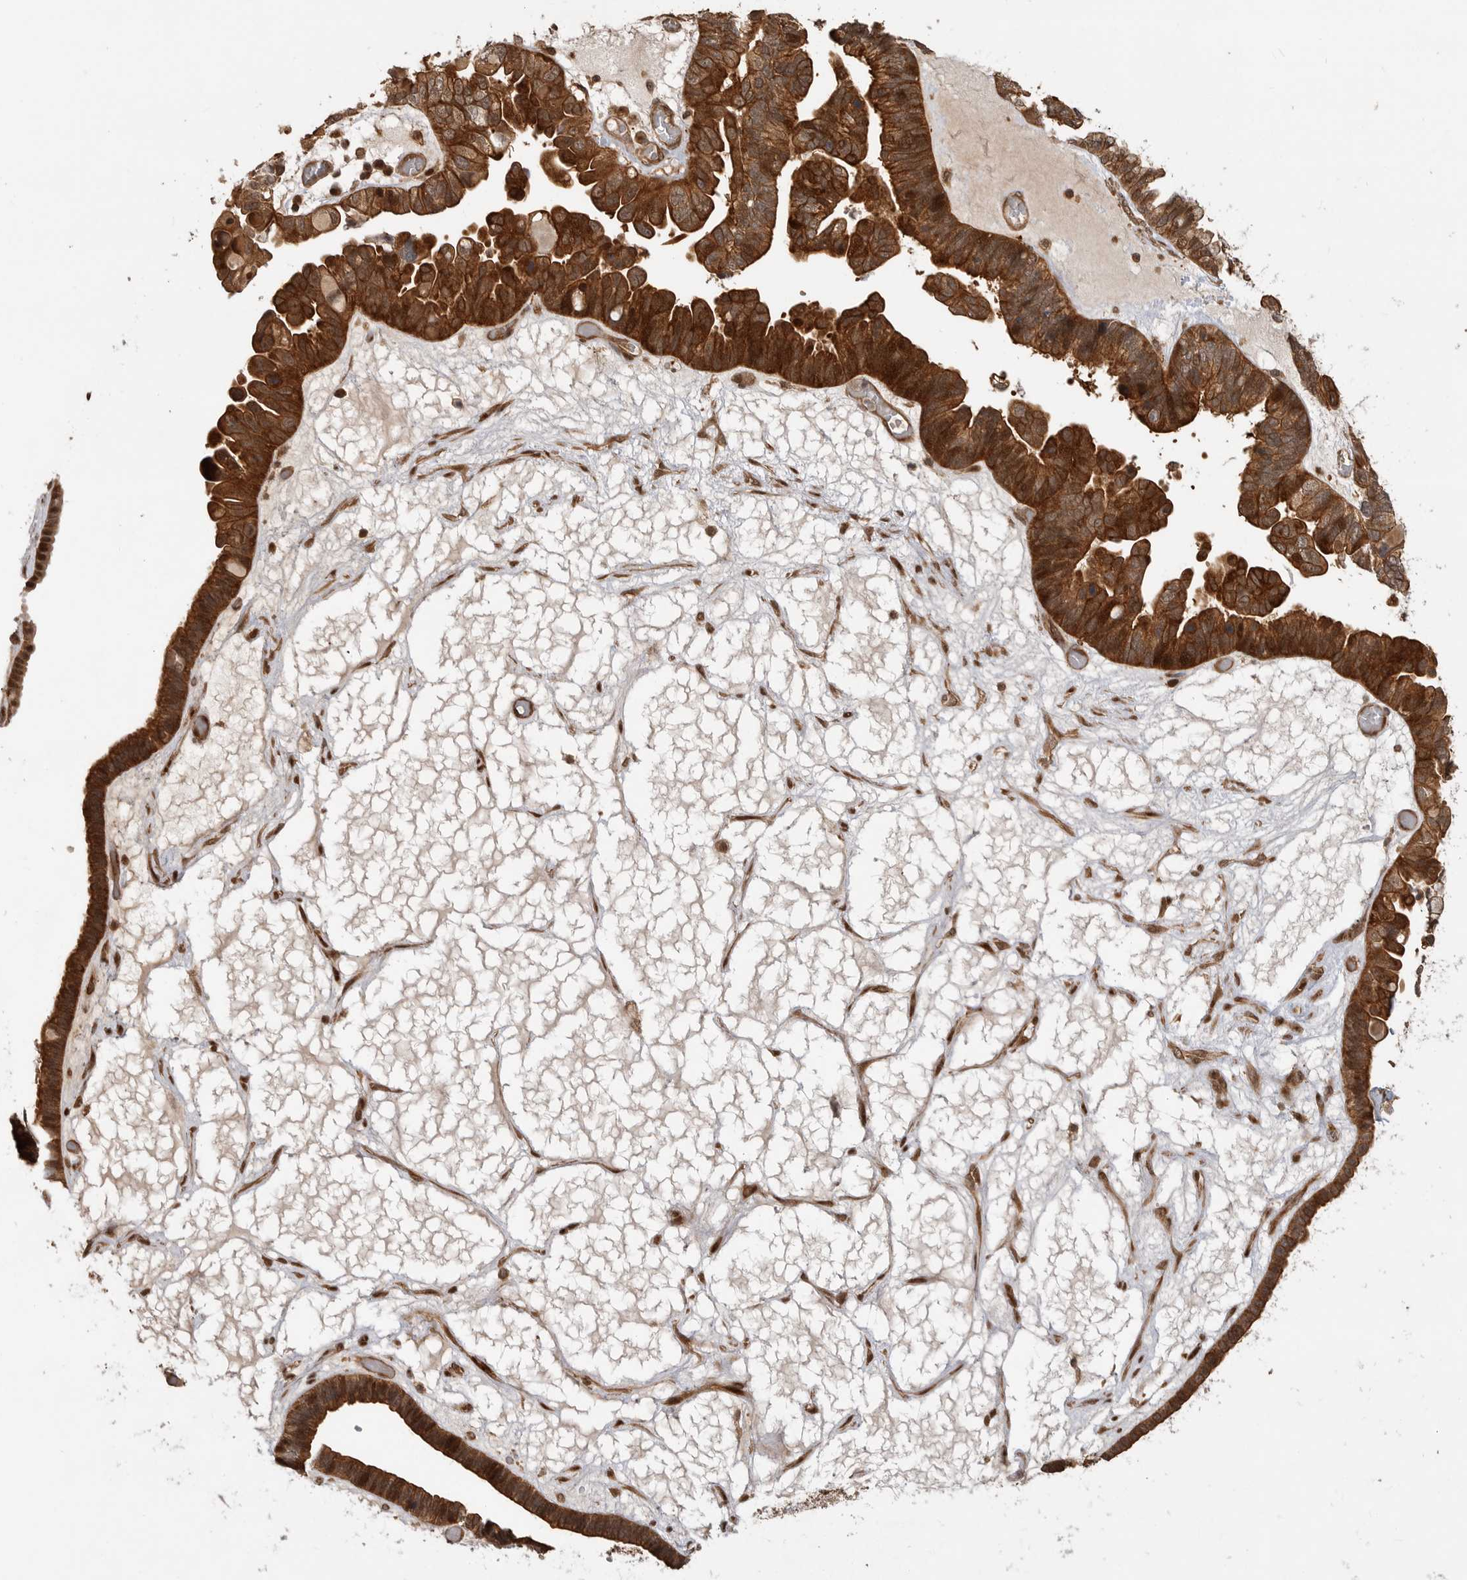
{"staining": {"intensity": "strong", "quantity": ">75%", "location": "cytoplasmic/membranous,nuclear"}, "tissue": "ovarian cancer", "cell_type": "Tumor cells", "image_type": "cancer", "snomed": [{"axis": "morphology", "description": "Cystadenocarcinoma, serous, NOS"}, {"axis": "topography", "description": "Ovary"}], "caption": "Immunohistochemistry (DAB (3,3'-diaminobenzidine)) staining of human ovarian cancer (serous cystadenocarcinoma) demonstrates strong cytoplasmic/membranous and nuclear protein staining in about >75% of tumor cells.", "gene": "ADPRS", "patient": {"sex": "female", "age": 56}}